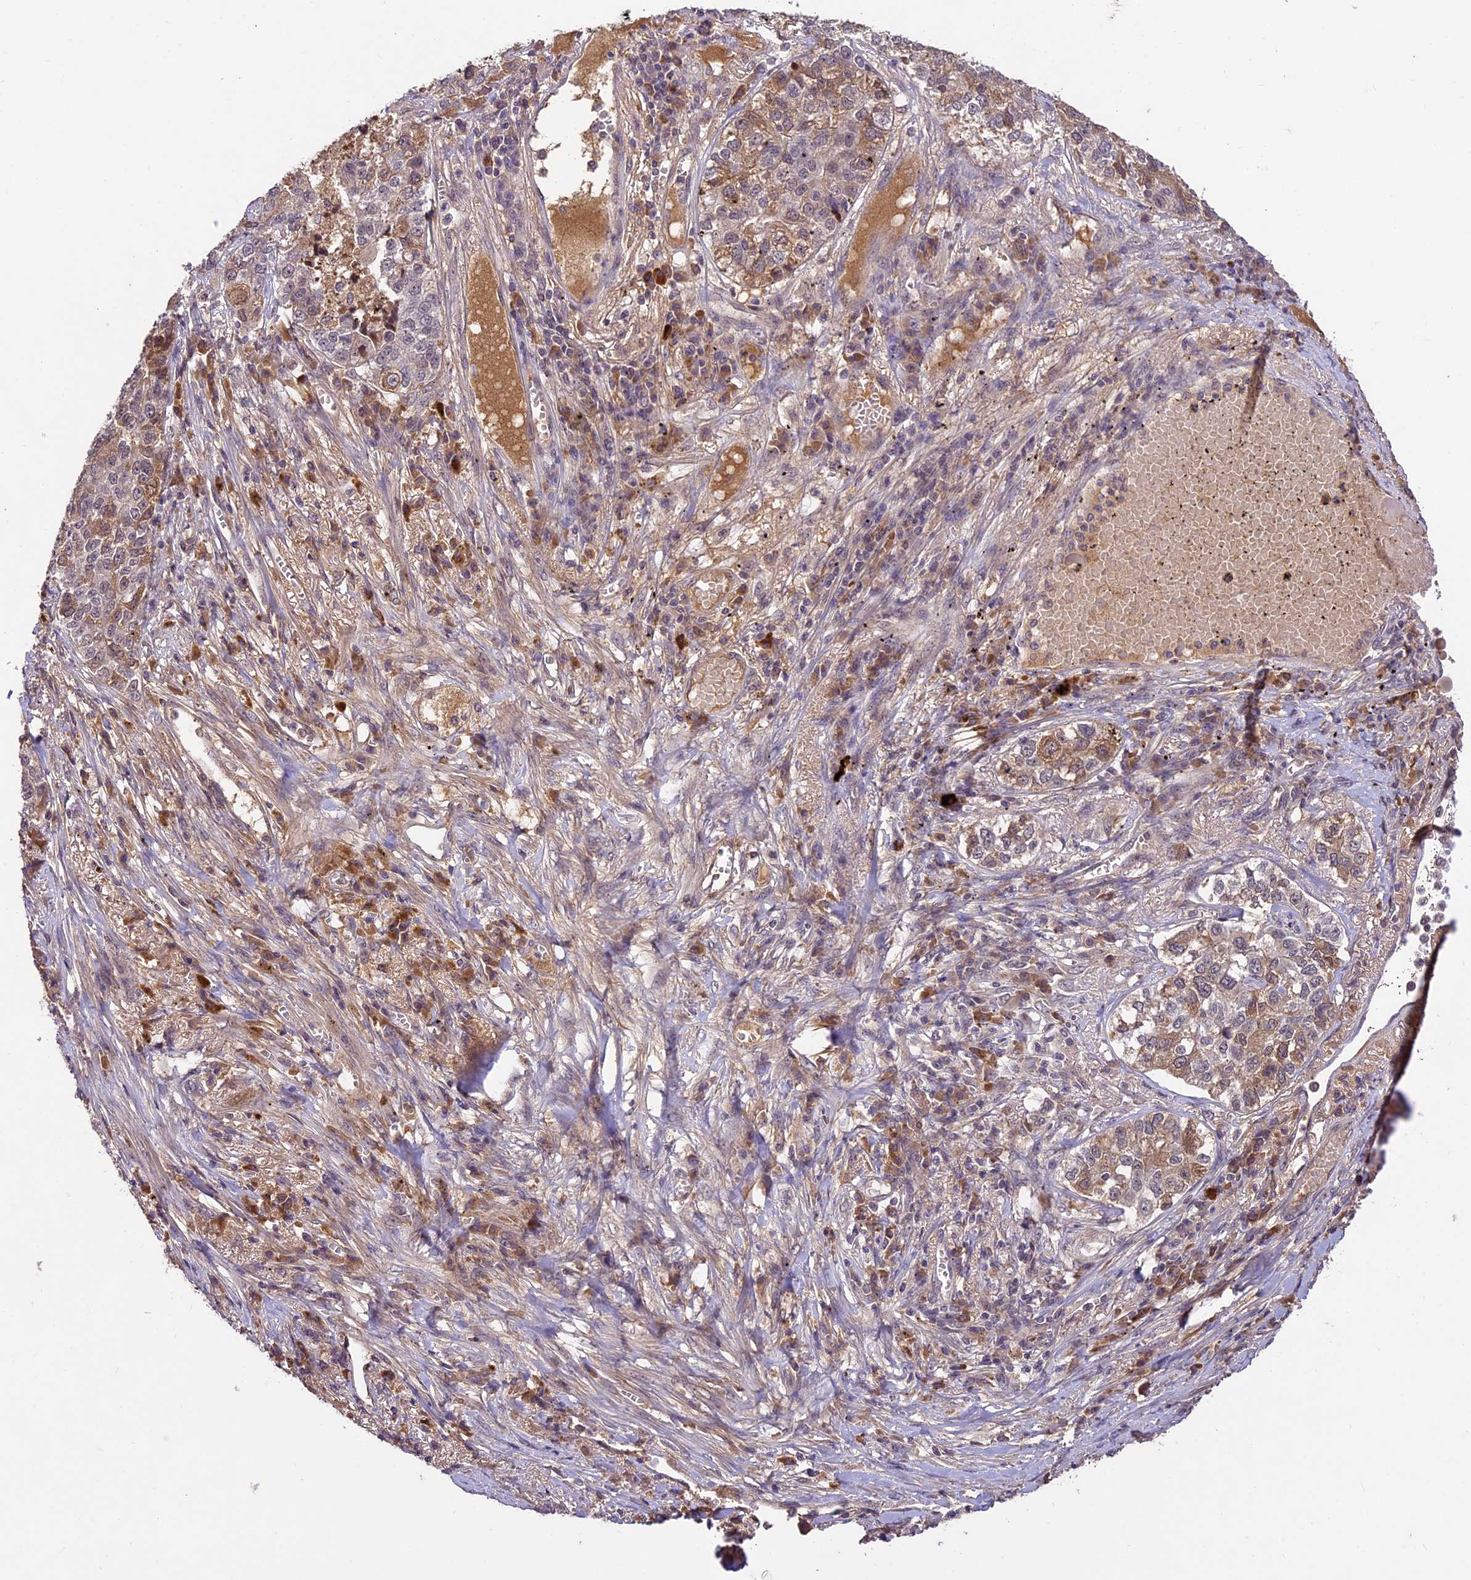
{"staining": {"intensity": "moderate", "quantity": ">75%", "location": "cytoplasmic/membranous"}, "tissue": "lung cancer", "cell_type": "Tumor cells", "image_type": "cancer", "snomed": [{"axis": "morphology", "description": "Adenocarcinoma, NOS"}, {"axis": "topography", "description": "Lung"}], "caption": "Lung cancer (adenocarcinoma) stained with a brown dye reveals moderate cytoplasmic/membranous positive staining in approximately >75% of tumor cells.", "gene": "ATP10A", "patient": {"sex": "male", "age": 49}}